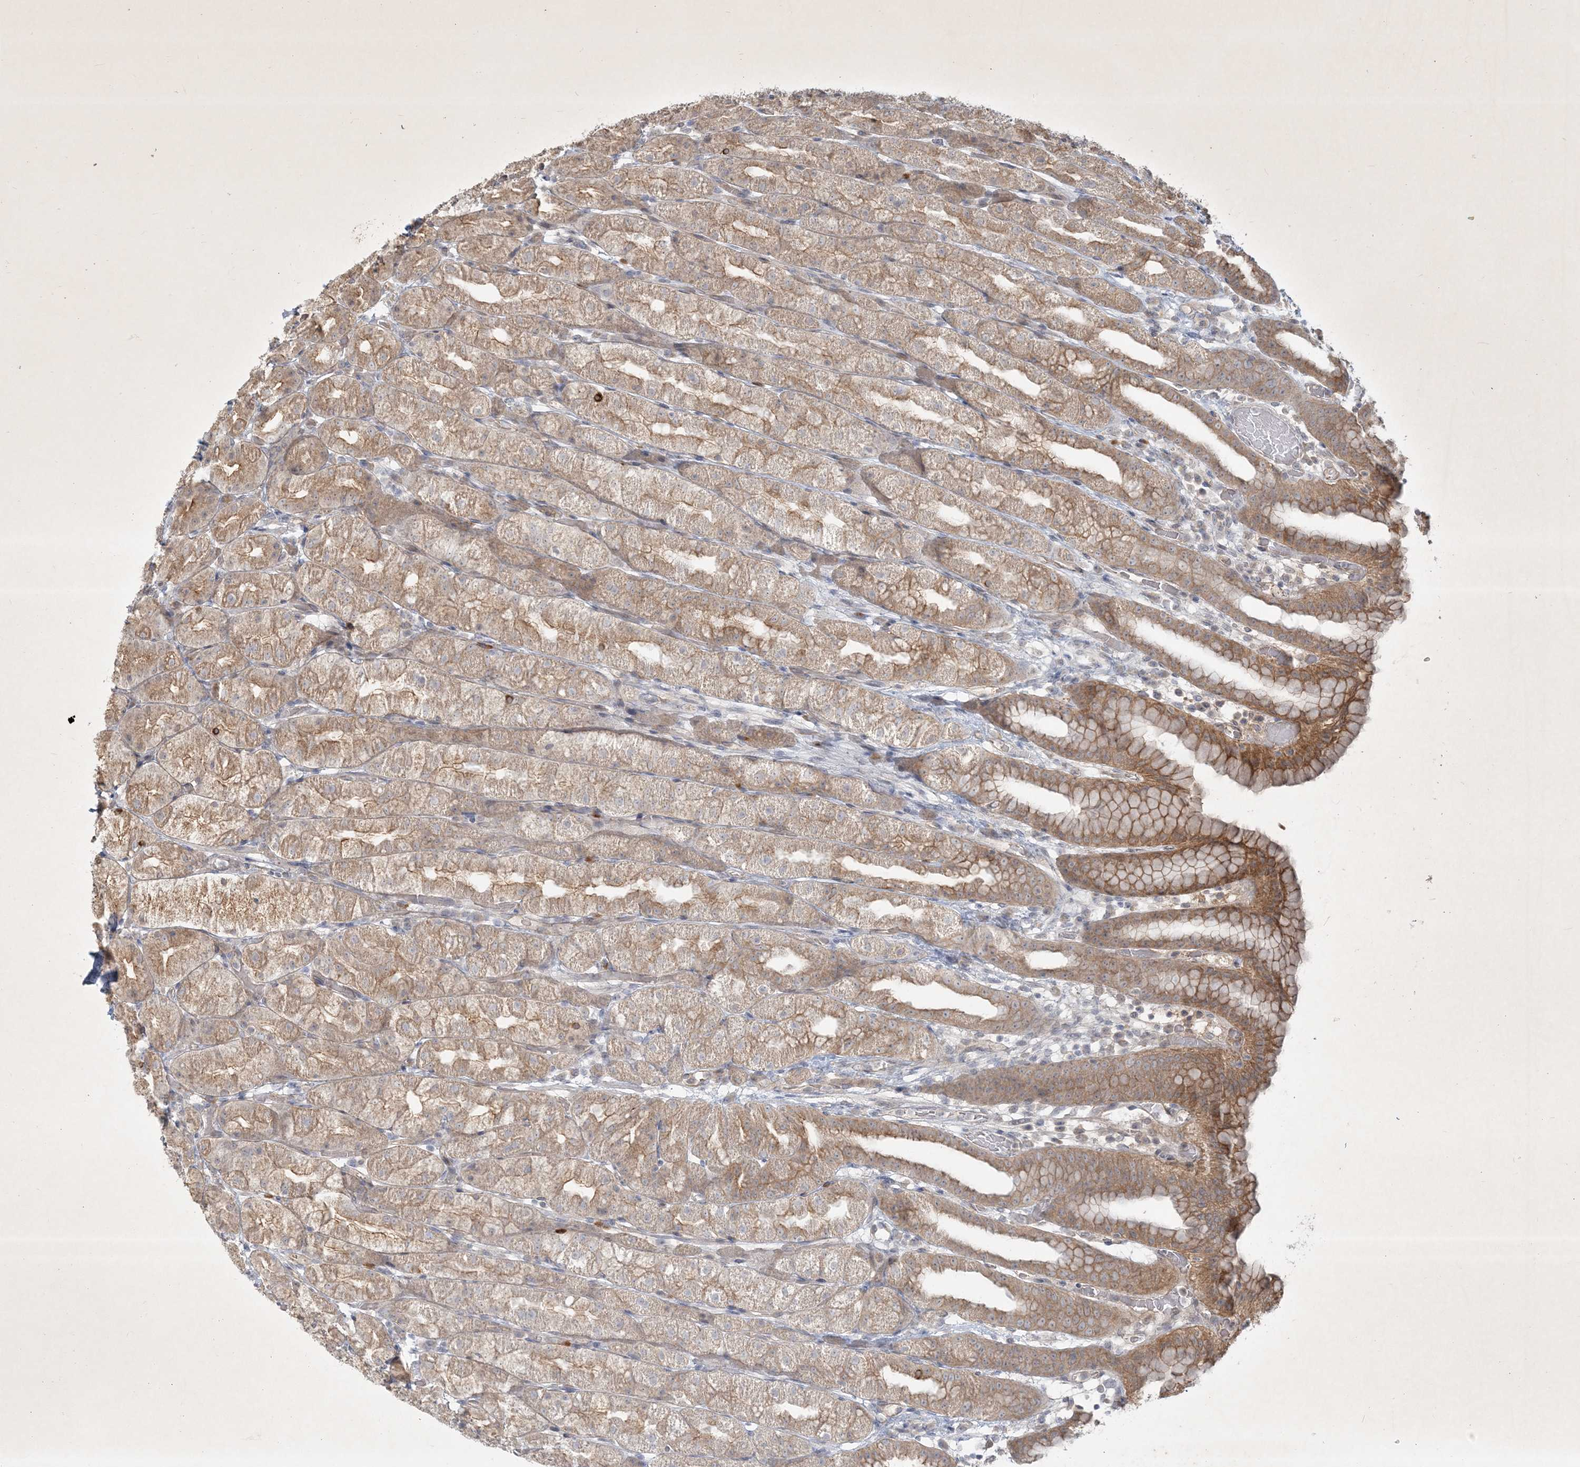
{"staining": {"intensity": "moderate", "quantity": "25%-75%", "location": "cytoplasmic/membranous"}, "tissue": "stomach", "cell_type": "Glandular cells", "image_type": "normal", "snomed": [{"axis": "morphology", "description": "Normal tissue, NOS"}, {"axis": "topography", "description": "Stomach, upper"}], "caption": "The histopathology image exhibits immunohistochemical staining of unremarkable stomach. There is moderate cytoplasmic/membranous expression is seen in approximately 25%-75% of glandular cells. The staining is performed using DAB brown chromogen to label protein expression. The nuclei are counter-stained blue using hematoxylin.", "gene": "BOD1L2", "patient": {"sex": "male", "age": 68}}